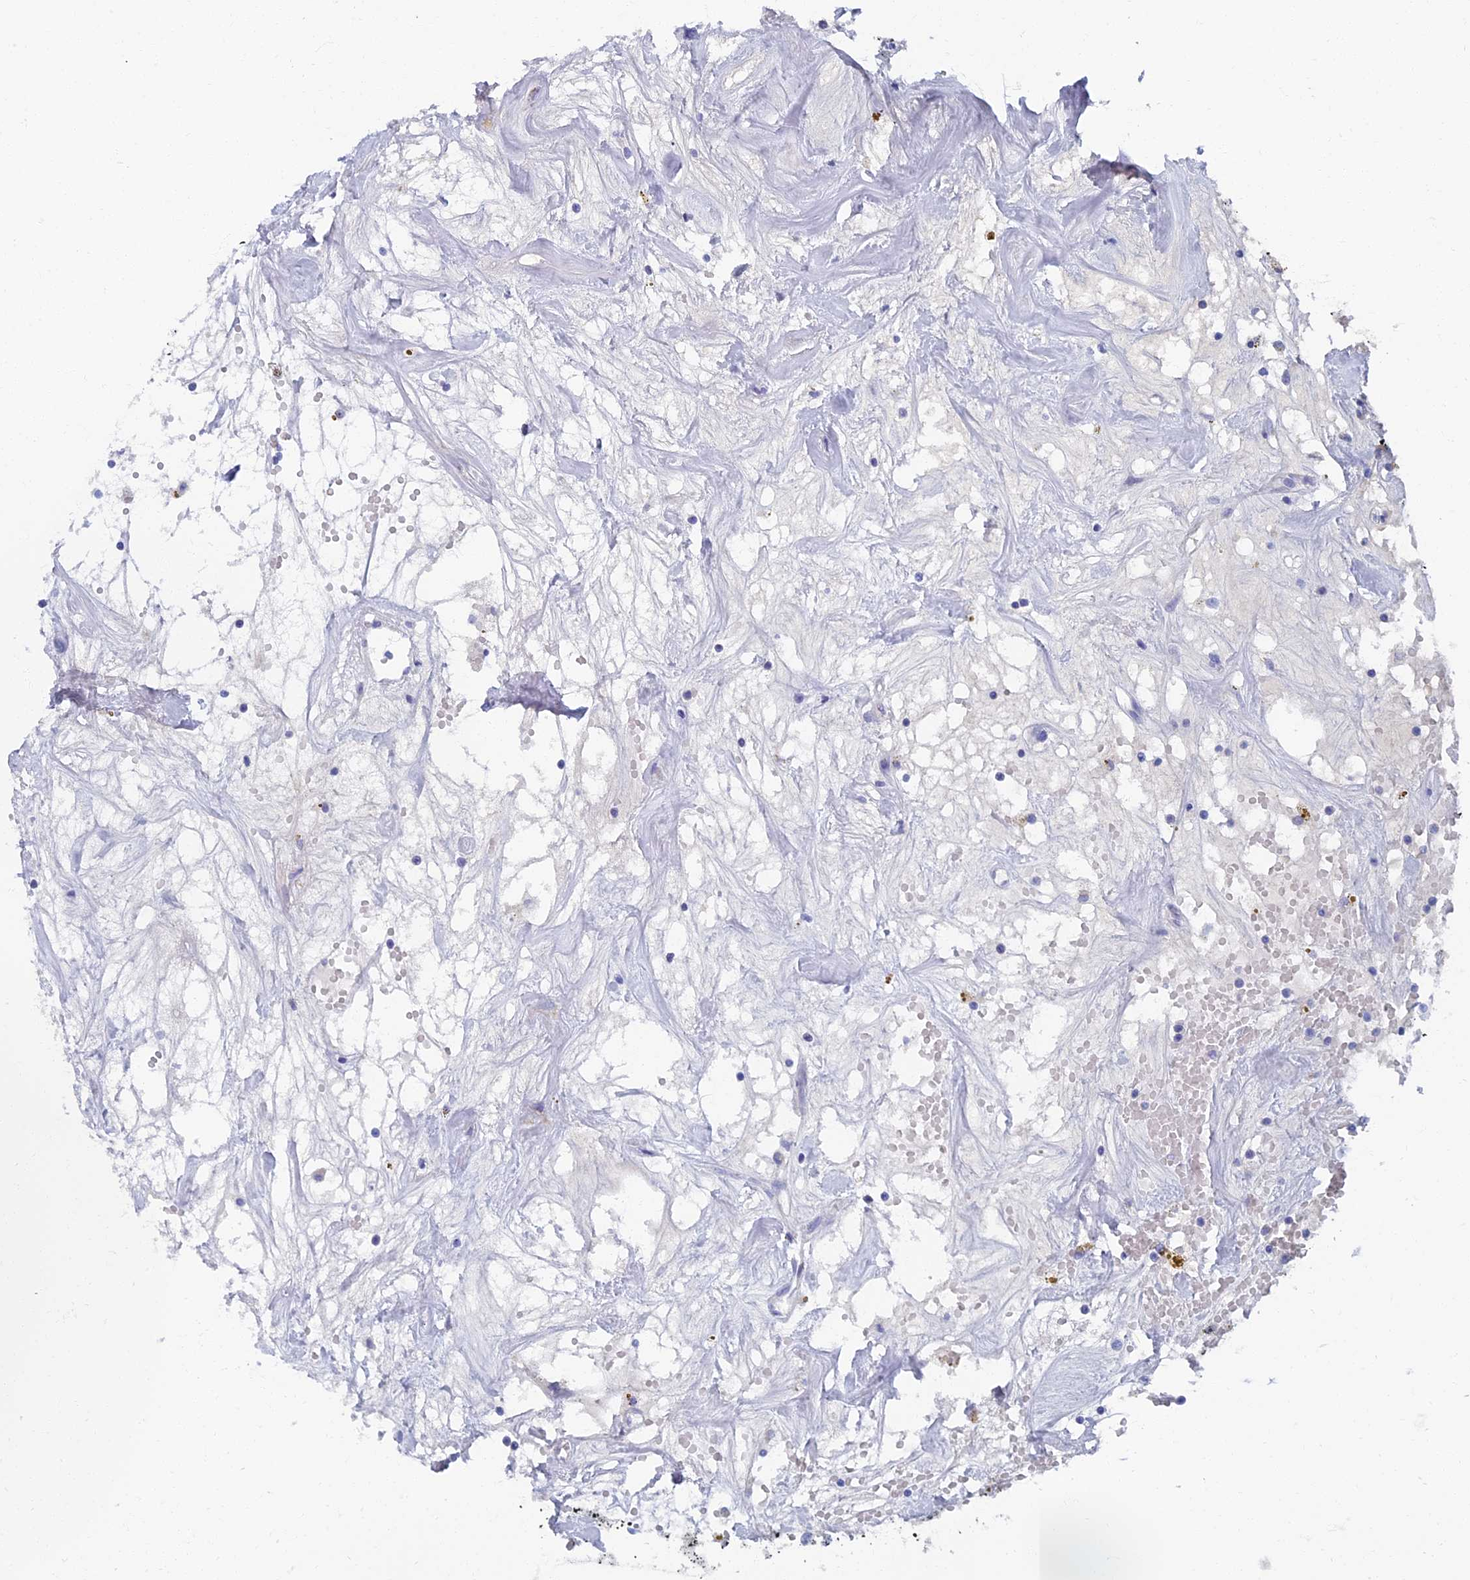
{"staining": {"intensity": "negative", "quantity": "none", "location": "none"}, "tissue": "renal cancer", "cell_type": "Tumor cells", "image_type": "cancer", "snomed": [{"axis": "morphology", "description": "Adenocarcinoma, NOS"}, {"axis": "topography", "description": "Kidney"}], "caption": "High power microscopy histopathology image of an IHC image of adenocarcinoma (renal), revealing no significant staining in tumor cells. (DAB IHC visualized using brightfield microscopy, high magnification).", "gene": "OAT", "patient": {"sex": "male", "age": 56}}